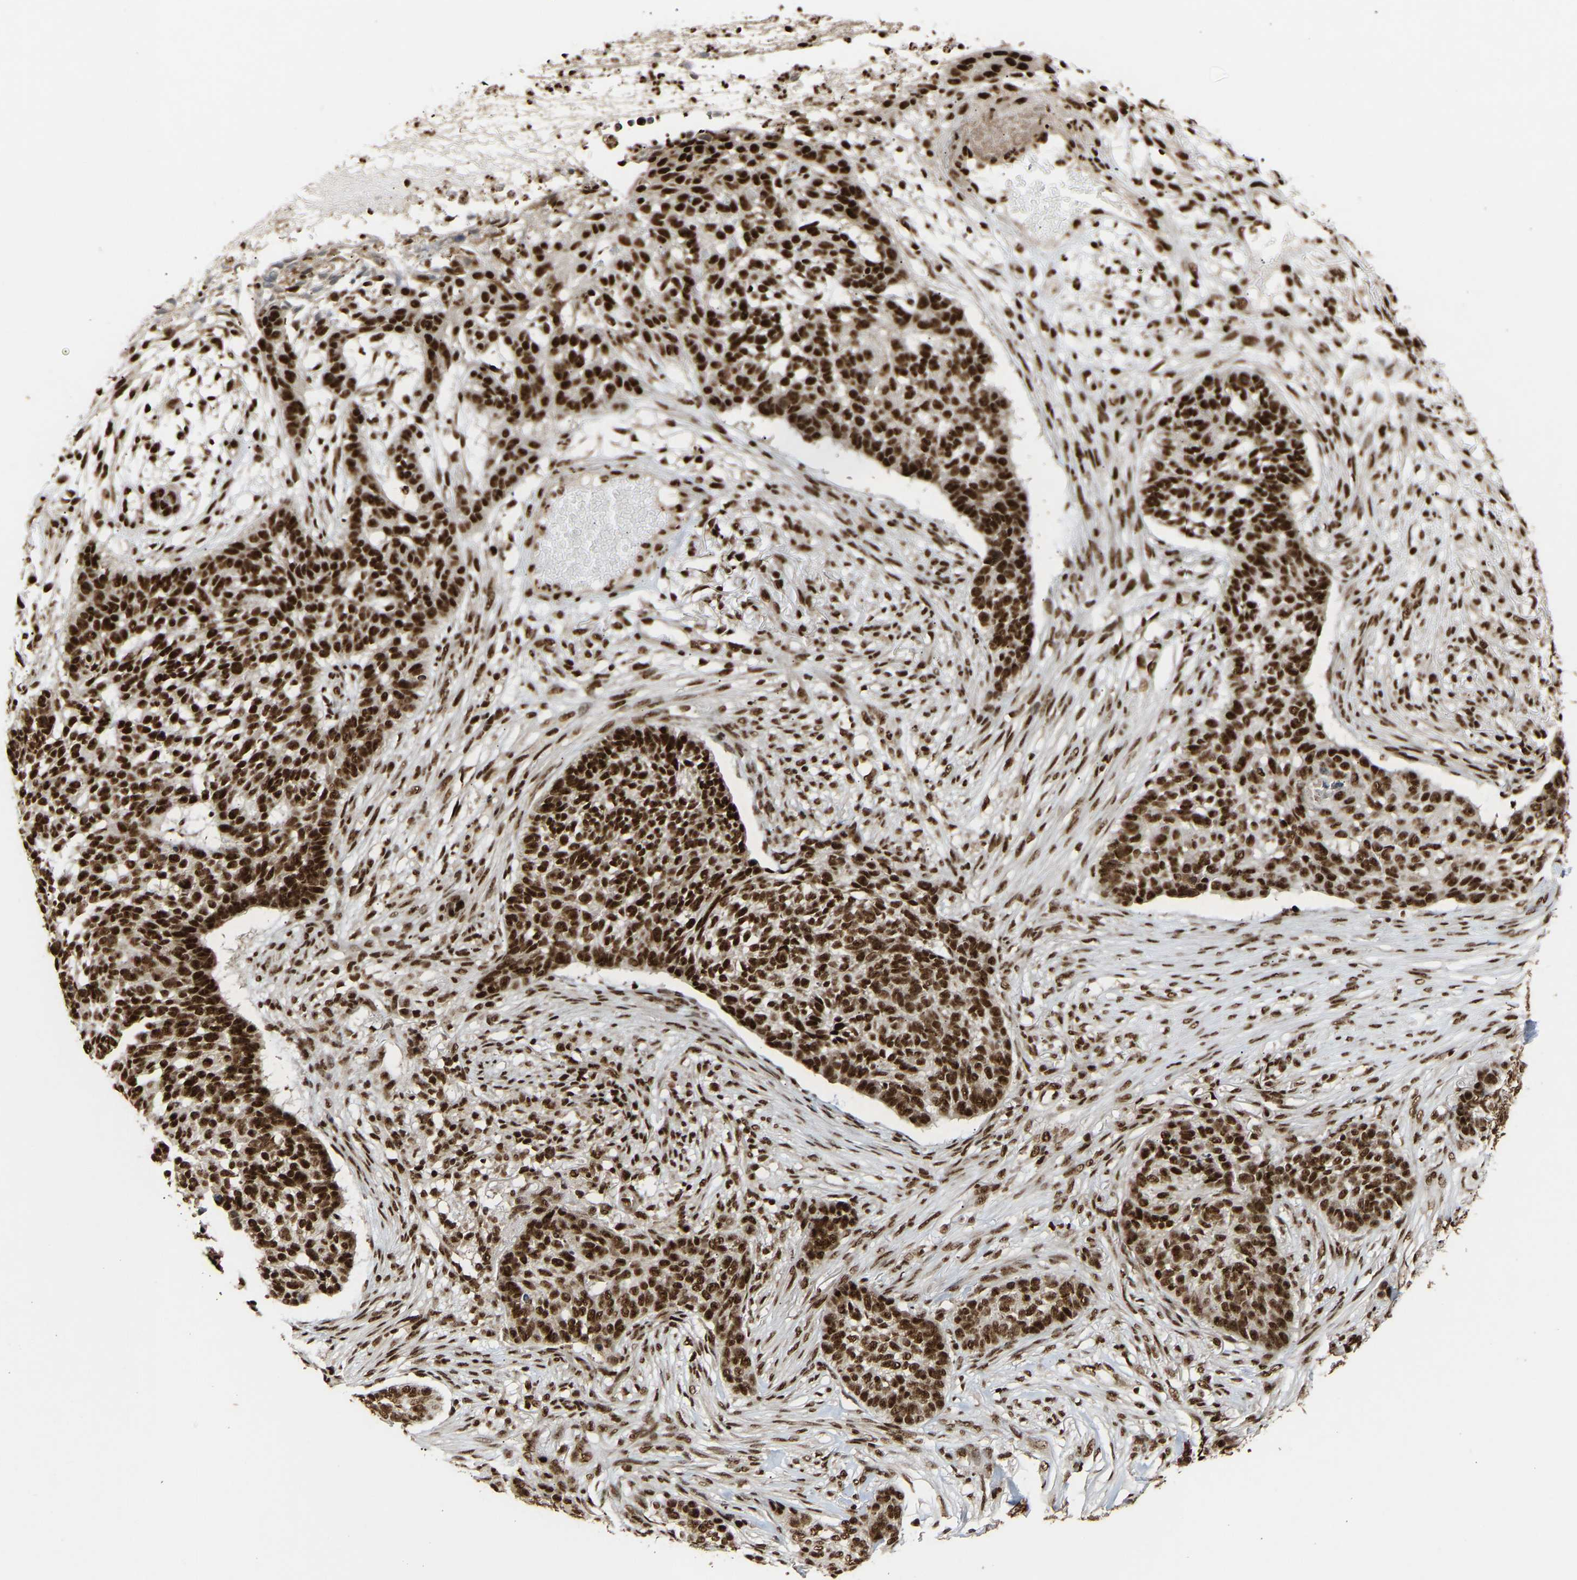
{"staining": {"intensity": "strong", "quantity": ">75%", "location": "nuclear"}, "tissue": "skin cancer", "cell_type": "Tumor cells", "image_type": "cancer", "snomed": [{"axis": "morphology", "description": "Basal cell carcinoma"}, {"axis": "topography", "description": "Skin"}], "caption": "Protein expression analysis of human skin basal cell carcinoma reveals strong nuclear expression in about >75% of tumor cells. Using DAB (brown) and hematoxylin (blue) stains, captured at high magnification using brightfield microscopy.", "gene": "ALYREF", "patient": {"sex": "male", "age": 85}}